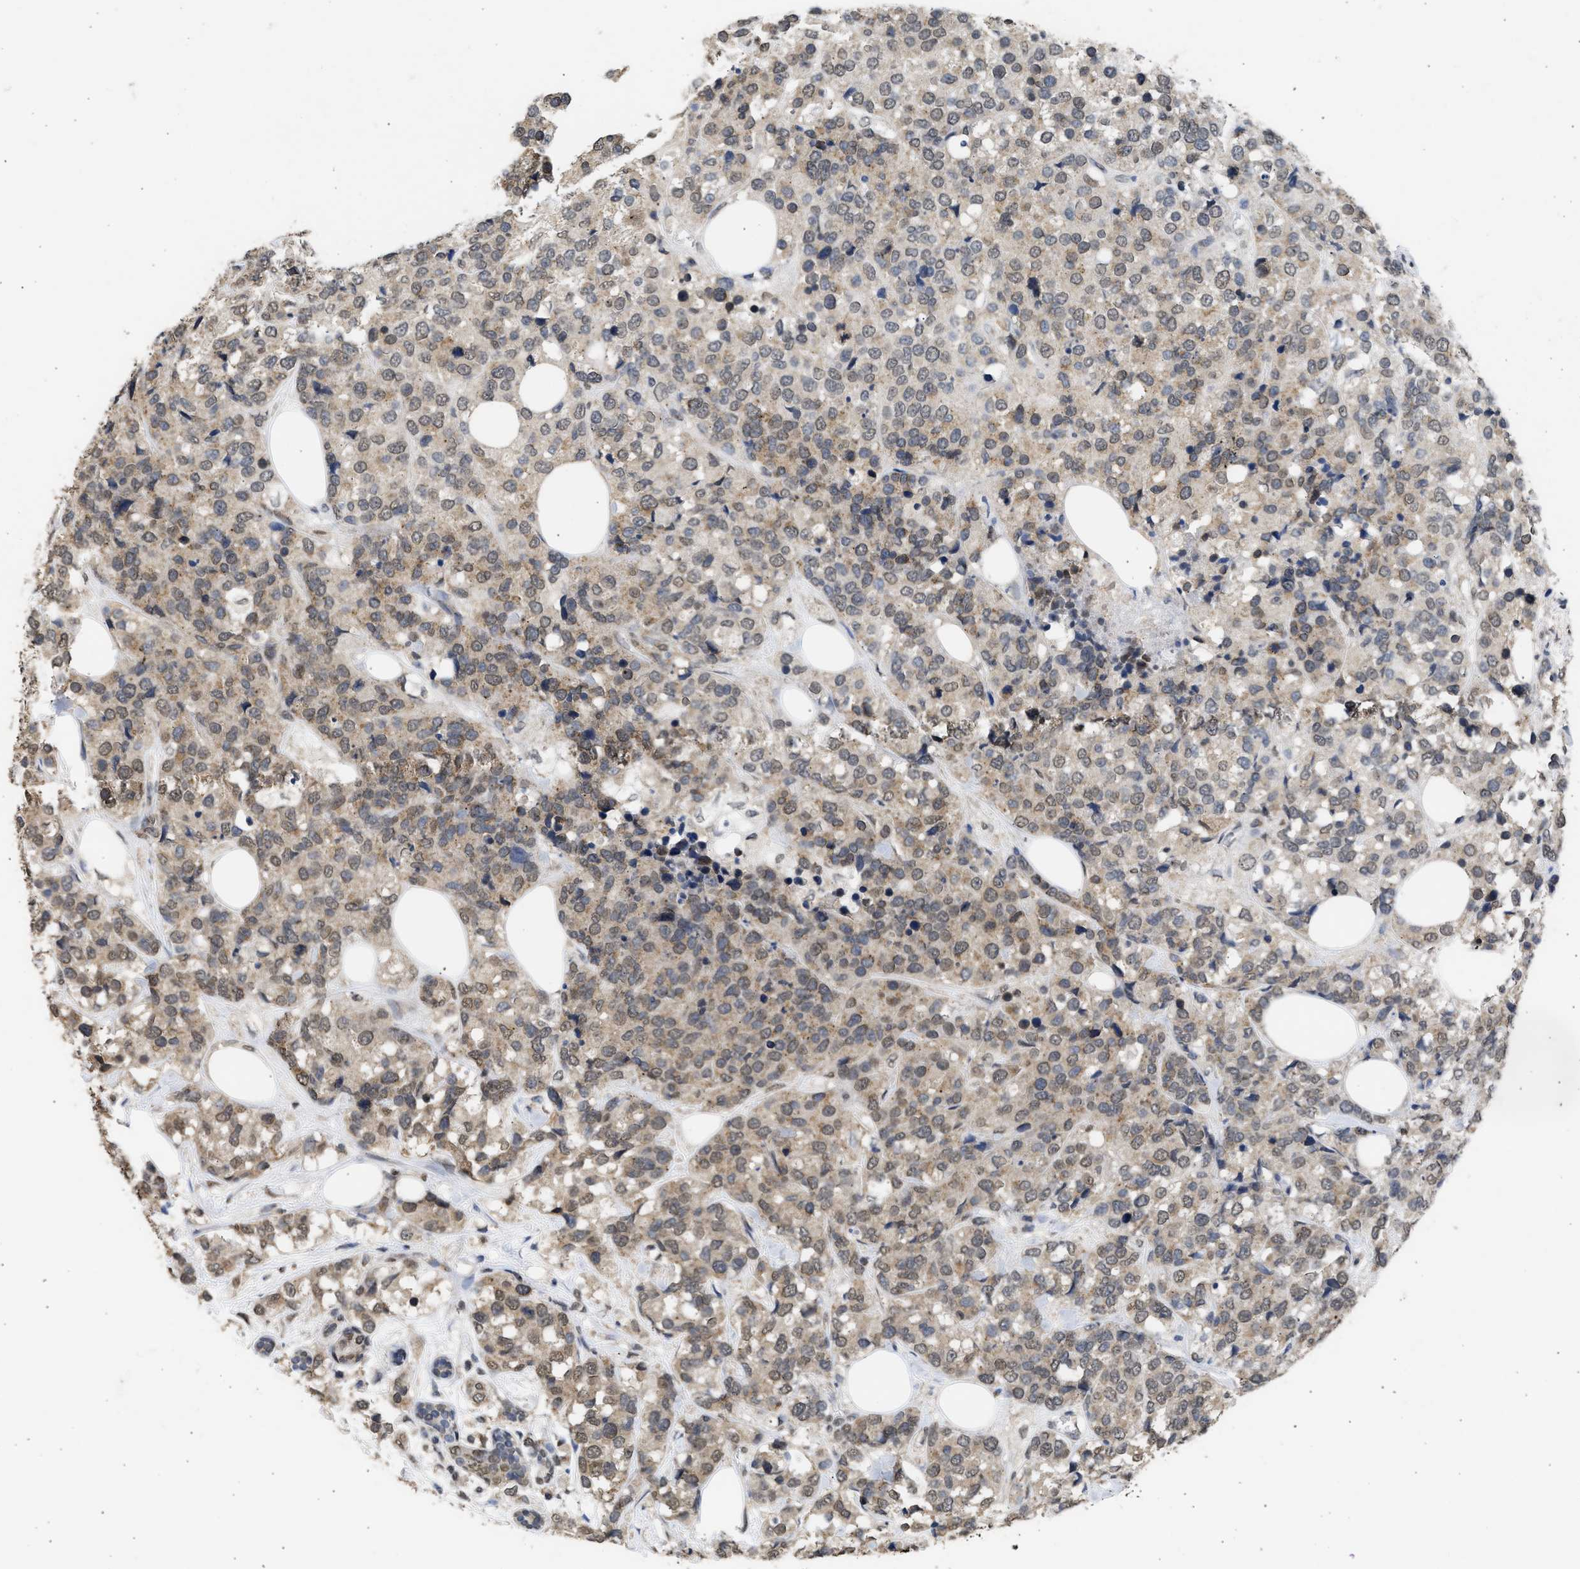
{"staining": {"intensity": "moderate", "quantity": "25%-75%", "location": "cytoplasmic/membranous"}, "tissue": "breast cancer", "cell_type": "Tumor cells", "image_type": "cancer", "snomed": [{"axis": "morphology", "description": "Lobular carcinoma"}, {"axis": "topography", "description": "Breast"}], "caption": "Immunohistochemistry (IHC) photomicrograph of lobular carcinoma (breast) stained for a protein (brown), which shows medium levels of moderate cytoplasmic/membranous staining in about 25%-75% of tumor cells.", "gene": "NUP35", "patient": {"sex": "female", "age": 59}}